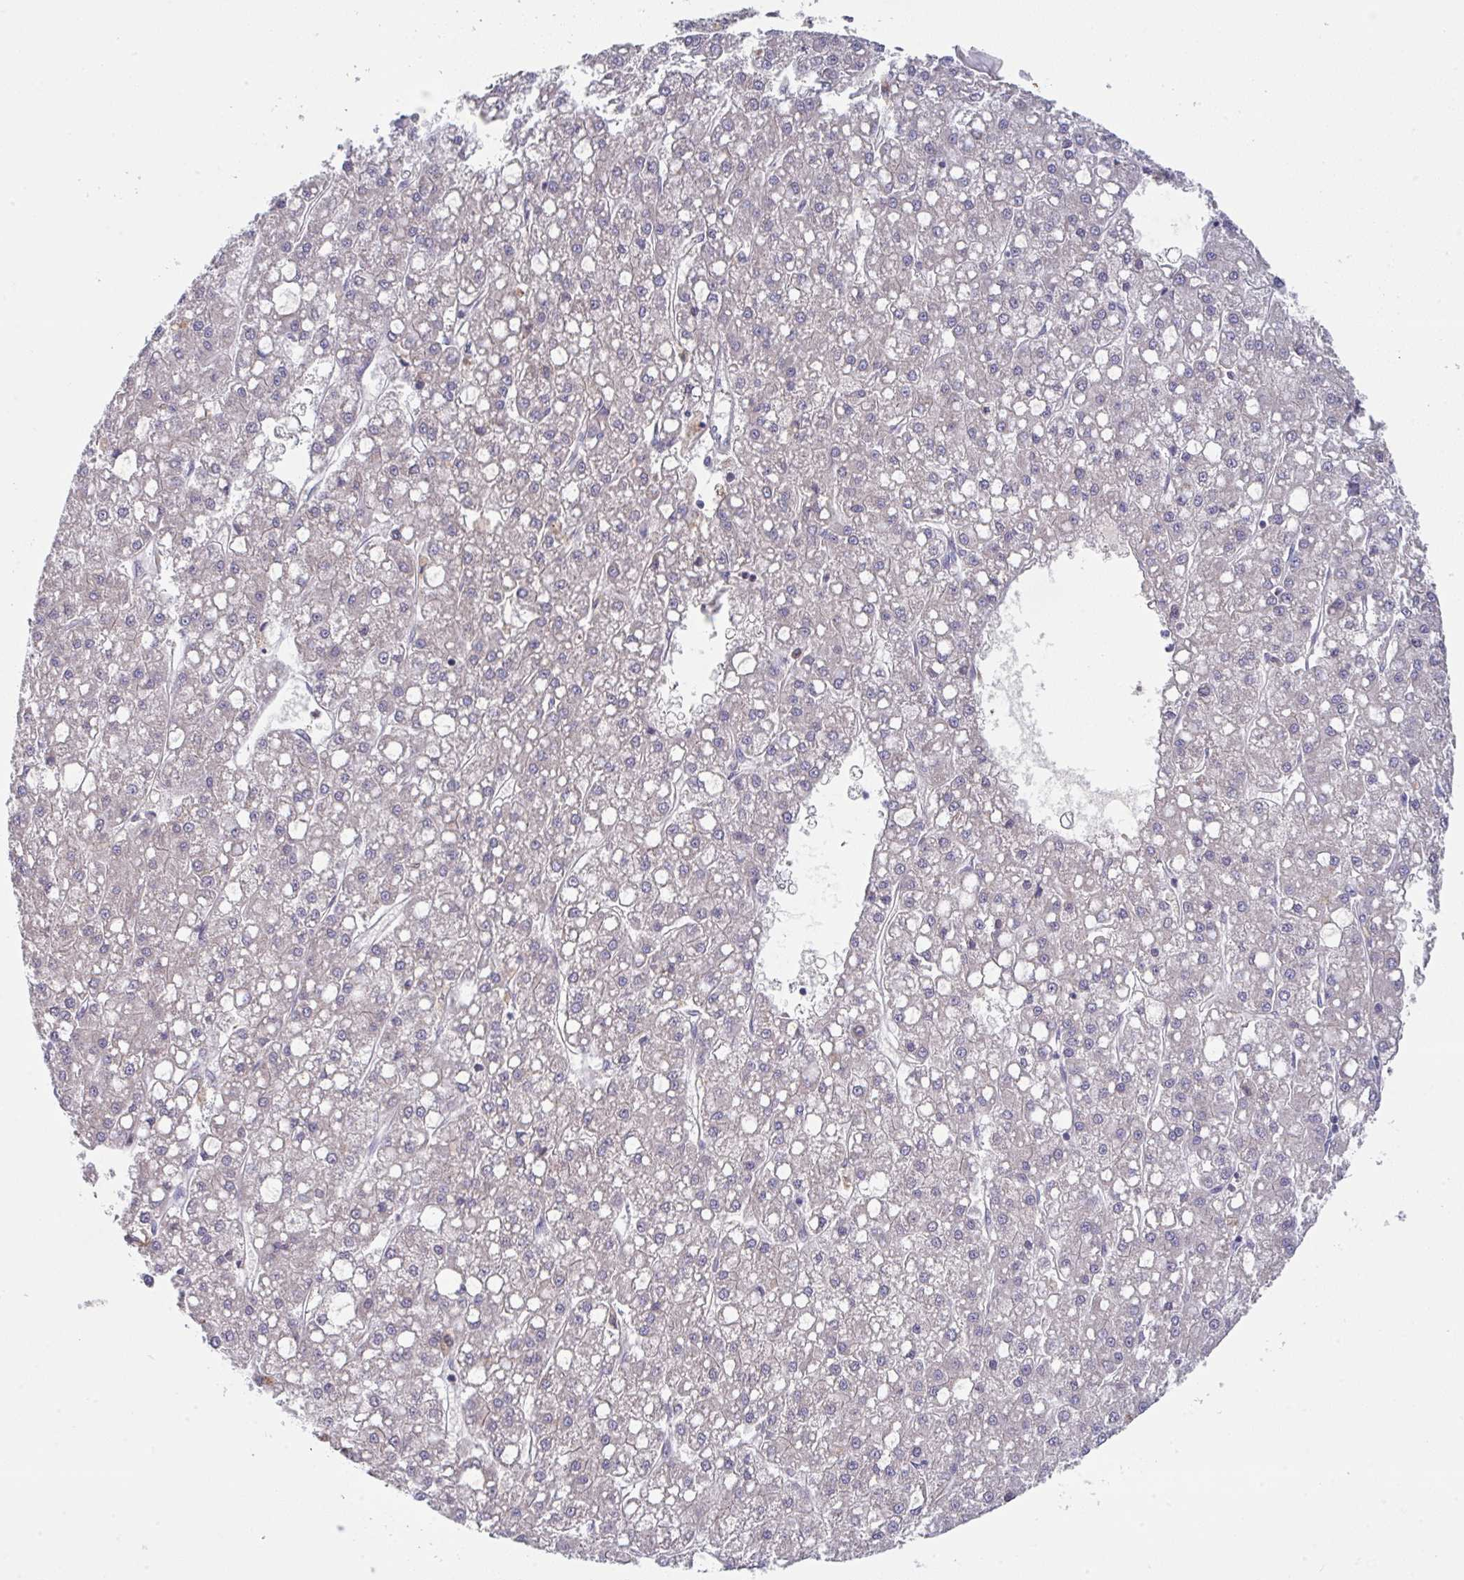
{"staining": {"intensity": "negative", "quantity": "none", "location": "none"}, "tissue": "liver cancer", "cell_type": "Tumor cells", "image_type": "cancer", "snomed": [{"axis": "morphology", "description": "Carcinoma, Hepatocellular, NOS"}, {"axis": "topography", "description": "Liver"}], "caption": "Tumor cells show no significant expression in liver hepatocellular carcinoma.", "gene": "HGFAC", "patient": {"sex": "male", "age": 67}}